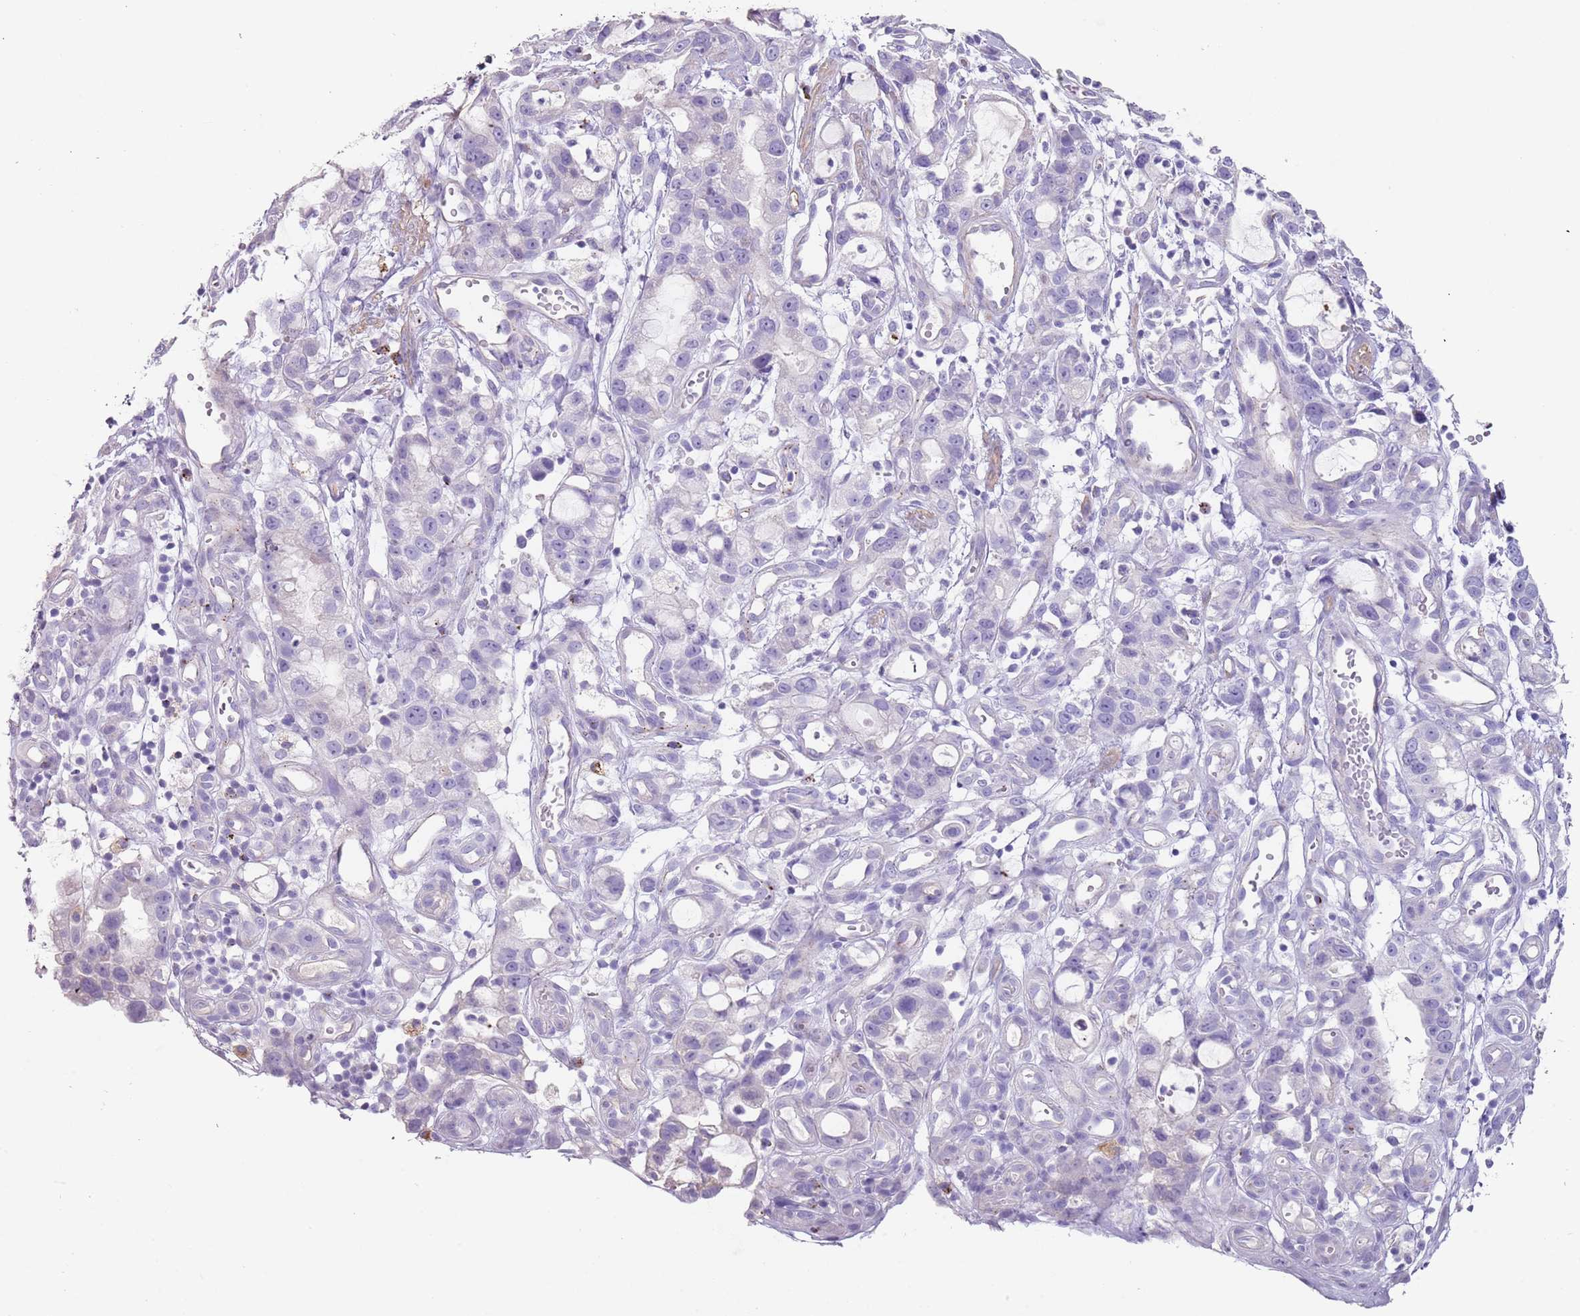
{"staining": {"intensity": "negative", "quantity": "none", "location": "none"}, "tissue": "stomach cancer", "cell_type": "Tumor cells", "image_type": "cancer", "snomed": [{"axis": "morphology", "description": "Adenocarcinoma, NOS"}, {"axis": "topography", "description": "Stomach"}], "caption": "High magnification brightfield microscopy of stomach cancer stained with DAB (brown) and counterstained with hematoxylin (blue): tumor cells show no significant positivity. (Stains: DAB IHC with hematoxylin counter stain, Microscopy: brightfield microscopy at high magnification).", "gene": "LRRN3", "patient": {"sex": "male", "age": 55}}